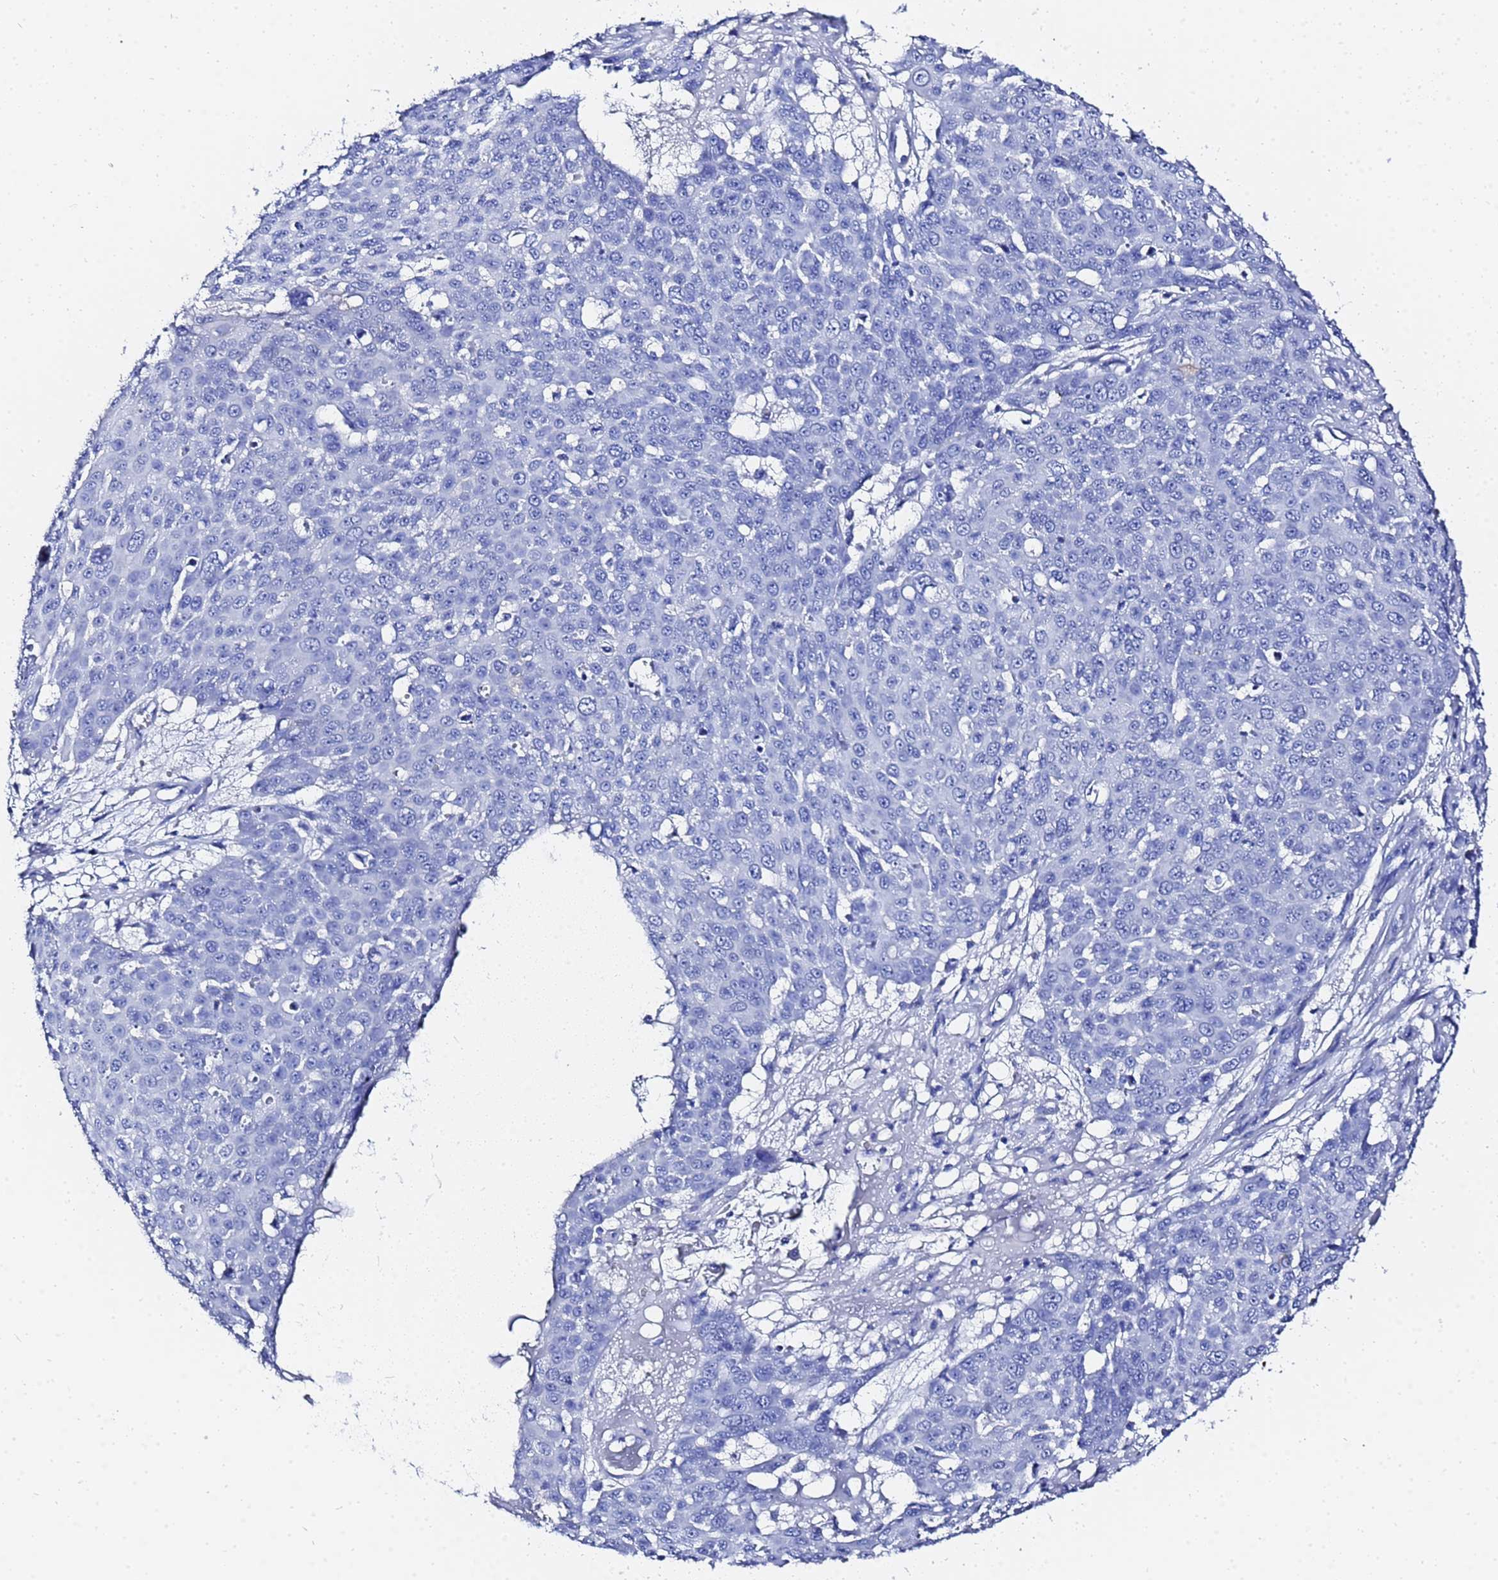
{"staining": {"intensity": "negative", "quantity": "none", "location": "none"}, "tissue": "skin cancer", "cell_type": "Tumor cells", "image_type": "cancer", "snomed": [{"axis": "morphology", "description": "Squamous cell carcinoma, NOS"}, {"axis": "topography", "description": "Skin"}], "caption": "This is a histopathology image of immunohistochemistry (IHC) staining of skin squamous cell carcinoma, which shows no positivity in tumor cells.", "gene": "GGT1", "patient": {"sex": "male", "age": 71}}